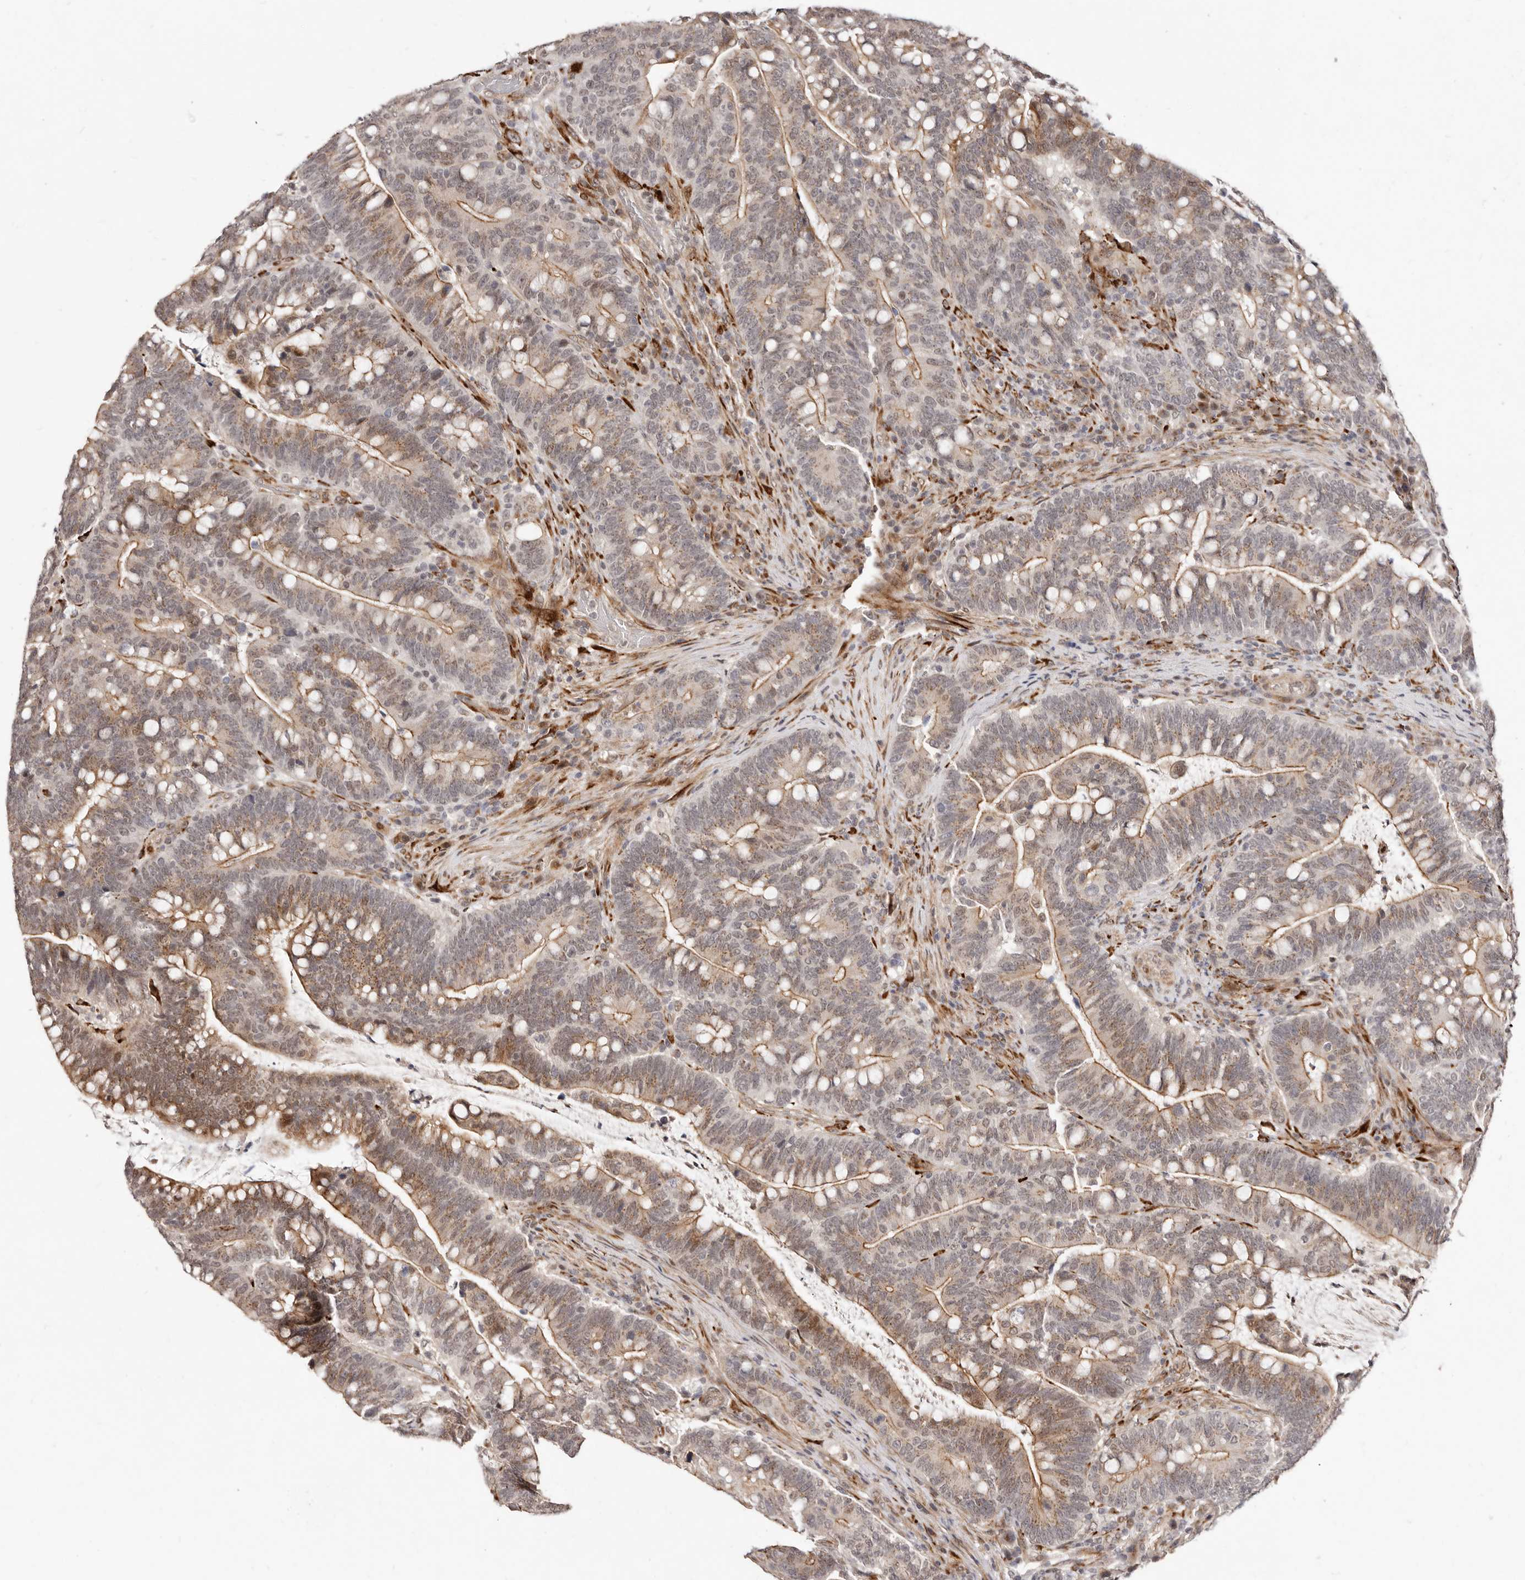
{"staining": {"intensity": "moderate", "quantity": "25%-75%", "location": "cytoplasmic/membranous,nuclear"}, "tissue": "colorectal cancer", "cell_type": "Tumor cells", "image_type": "cancer", "snomed": [{"axis": "morphology", "description": "Adenocarcinoma, NOS"}, {"axis": "topography", "description": "Colon"}], "caption": "A medium amount of moderate cytoplasmic/membranous and nuclear expression is seen in about 25%-75% of tumor cells in adenocarcinoma (colorectal) tissue. (brown staining indicates protein expression, while blue staining denotes nuclei).", "gene": "SRCAP", "patient": {"sex": "female", "age": 66}}